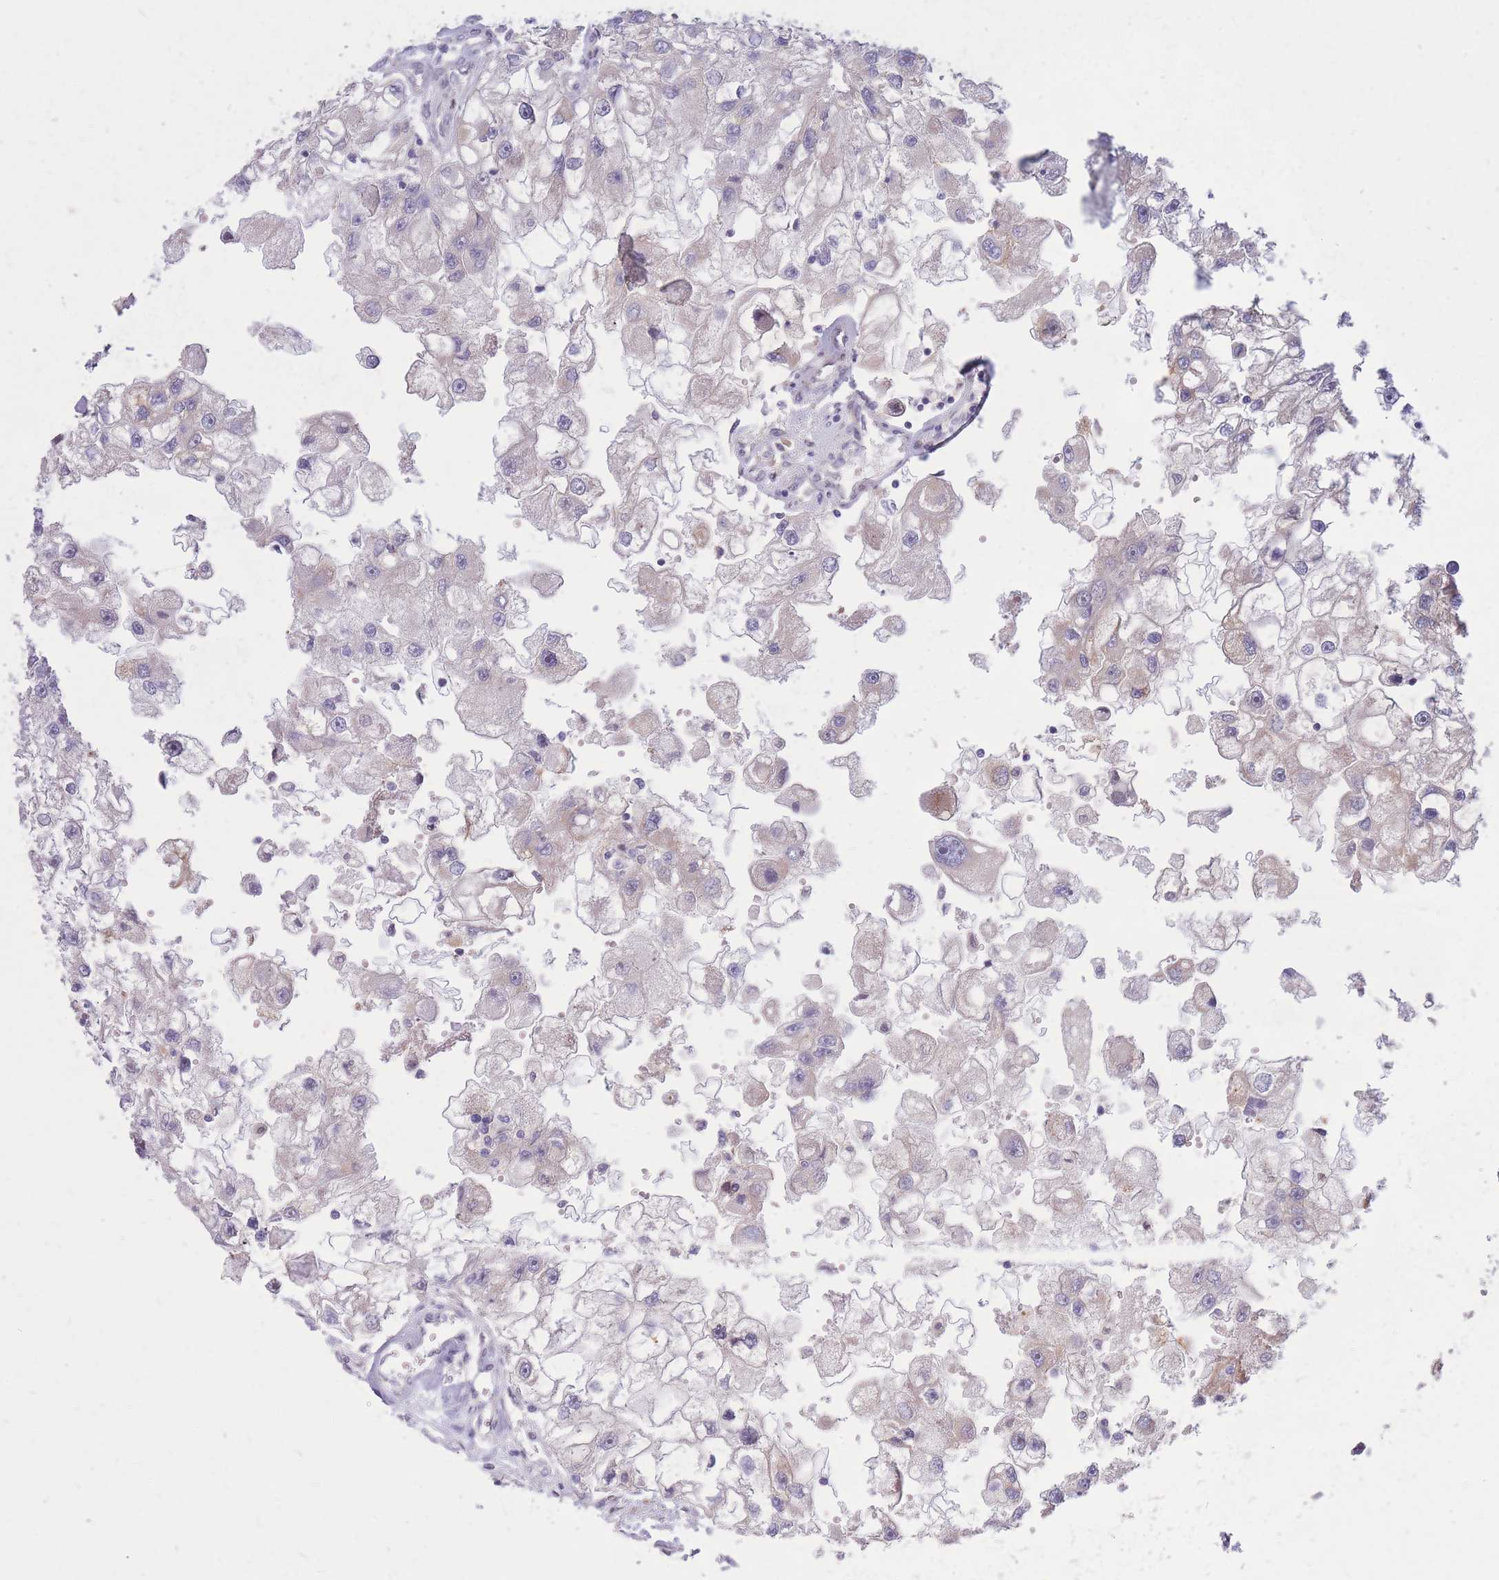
{"staining": {"intensity": "negative", "quantity": "none", "location": "none"}, "tissue": "renal cancer", "cell_type": "Tumor cells", "image_type": "cancer", "snomed": [{"axis": "morphology", "description": "Adenocarcinoma, NOS"}, {"axis": "topography", "description": "Kidney"}], "caption": "This image is of renal cancer stained with IHC to label a protein in brown with the nuclei are counter-stained blue. There is no positivity in tumor cells.", "gene": "ERICH6B", "patient": {"sex": "male", "age": 63}}